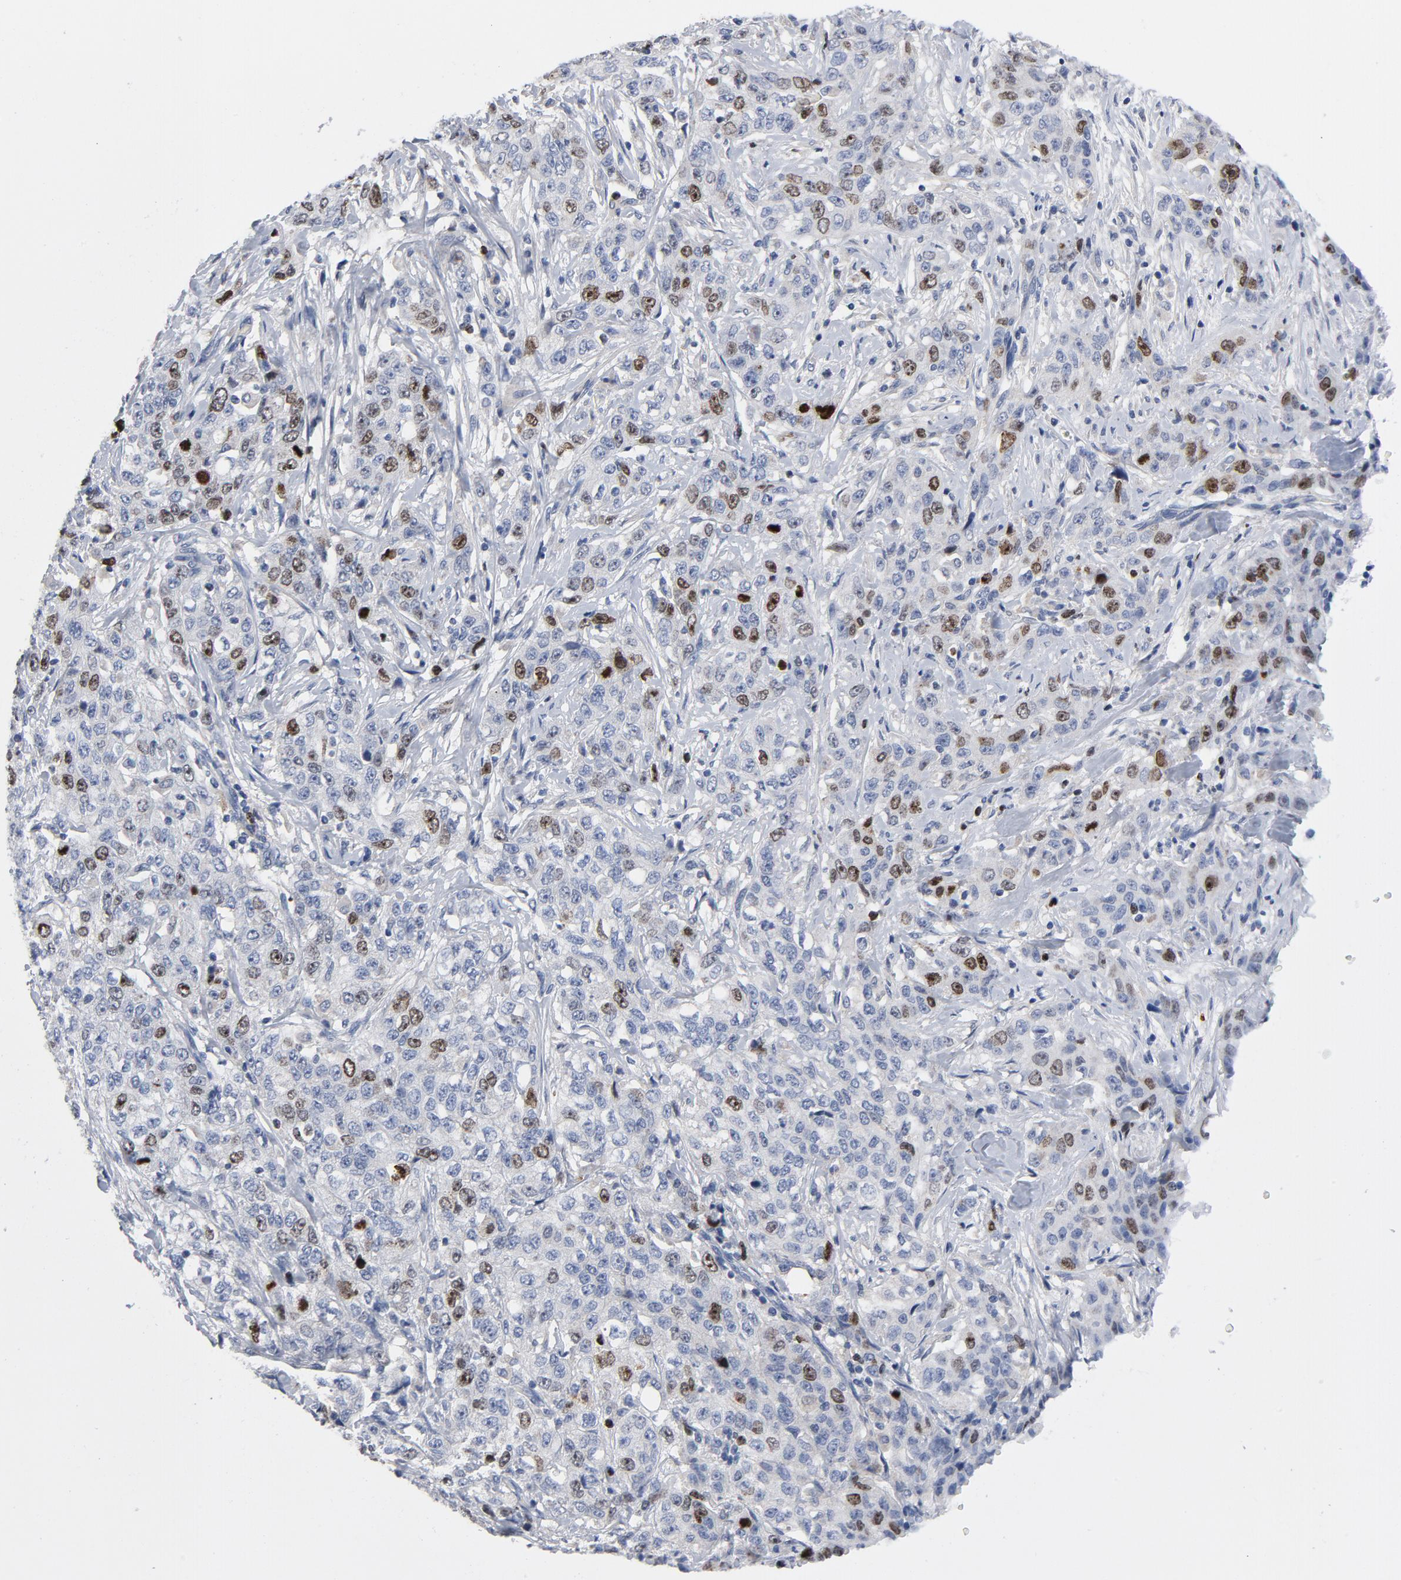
{"staining": {"intensity": "moderate", "quantity": "<25%", "location": "nuclear"}, "tissue": "stomach cancer", "cell_type": "Tumor cells", "image_type": "cancer", "snomed": [{"axis": "morphology", "description": "Adenocarcinoma, NOS"}, {"axis": "topography", "description": "Stomach"}], "caption": "The micrograph displays a brown stain indicating the presence of a protein in the nuclear of tumor cells in stomach cancer.", "gene": "BIRC5", "patient": {"sex": "male", "age": 48}}